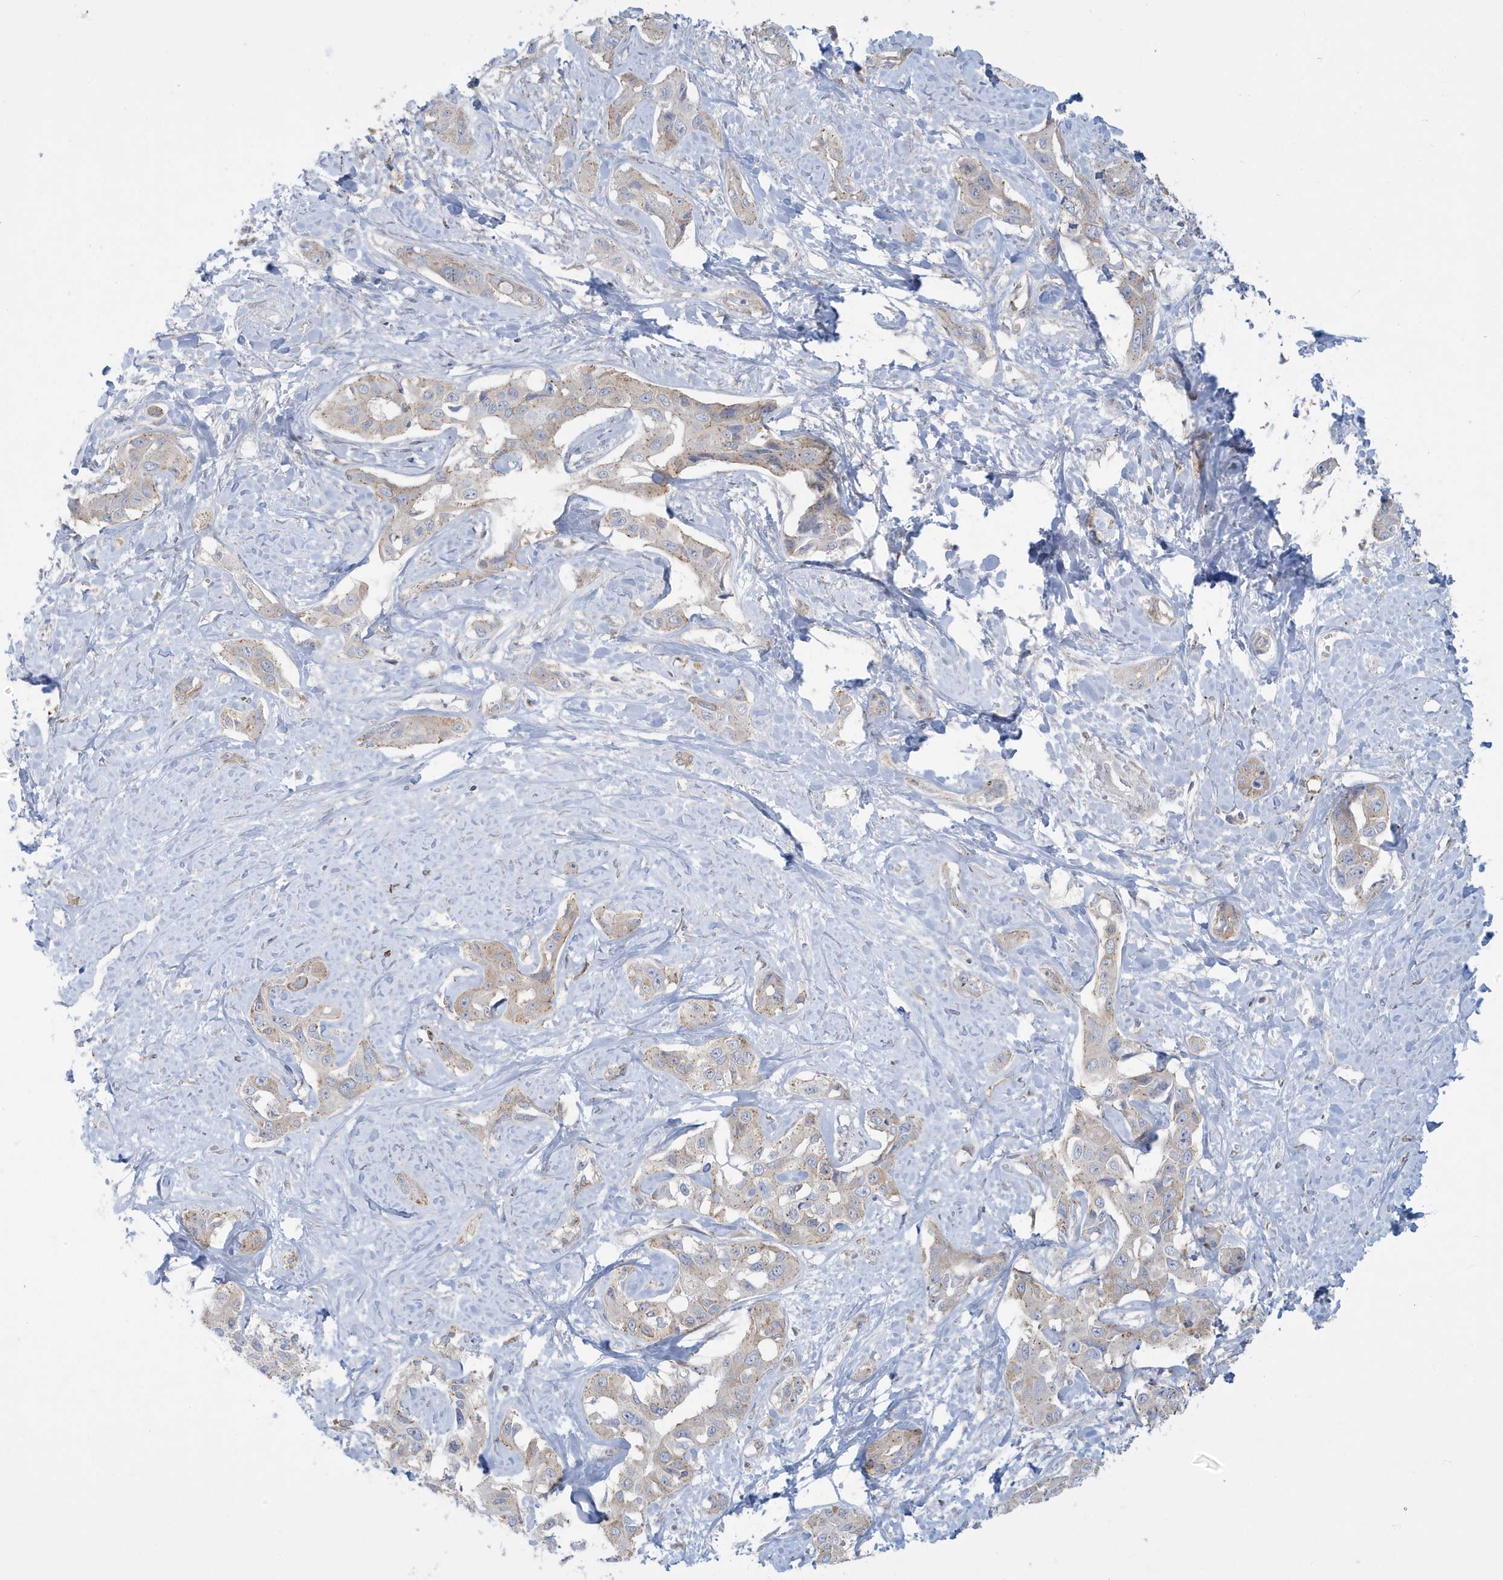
{"staining": {"intensity": "weak", "quantity": "25%-75%", "location": "cytoplasmic/membranous"}, "tissue": "liver cancer", "cell_type": "Tumor cells", "image_type": "cancer", "snomed": [{"axis": "morphology", "description": "Cholangiocarcinoma"}, {"axis": "topography", "description": "Liver"}], "caption": "Protein staining of liver cancer tissue exhibits weak cytoplasmic/membranous positivity in approximately 25%-75% of tumor cells.", "gene": "SLAMF9", "patient": {"sex": "male", "age": 59}}